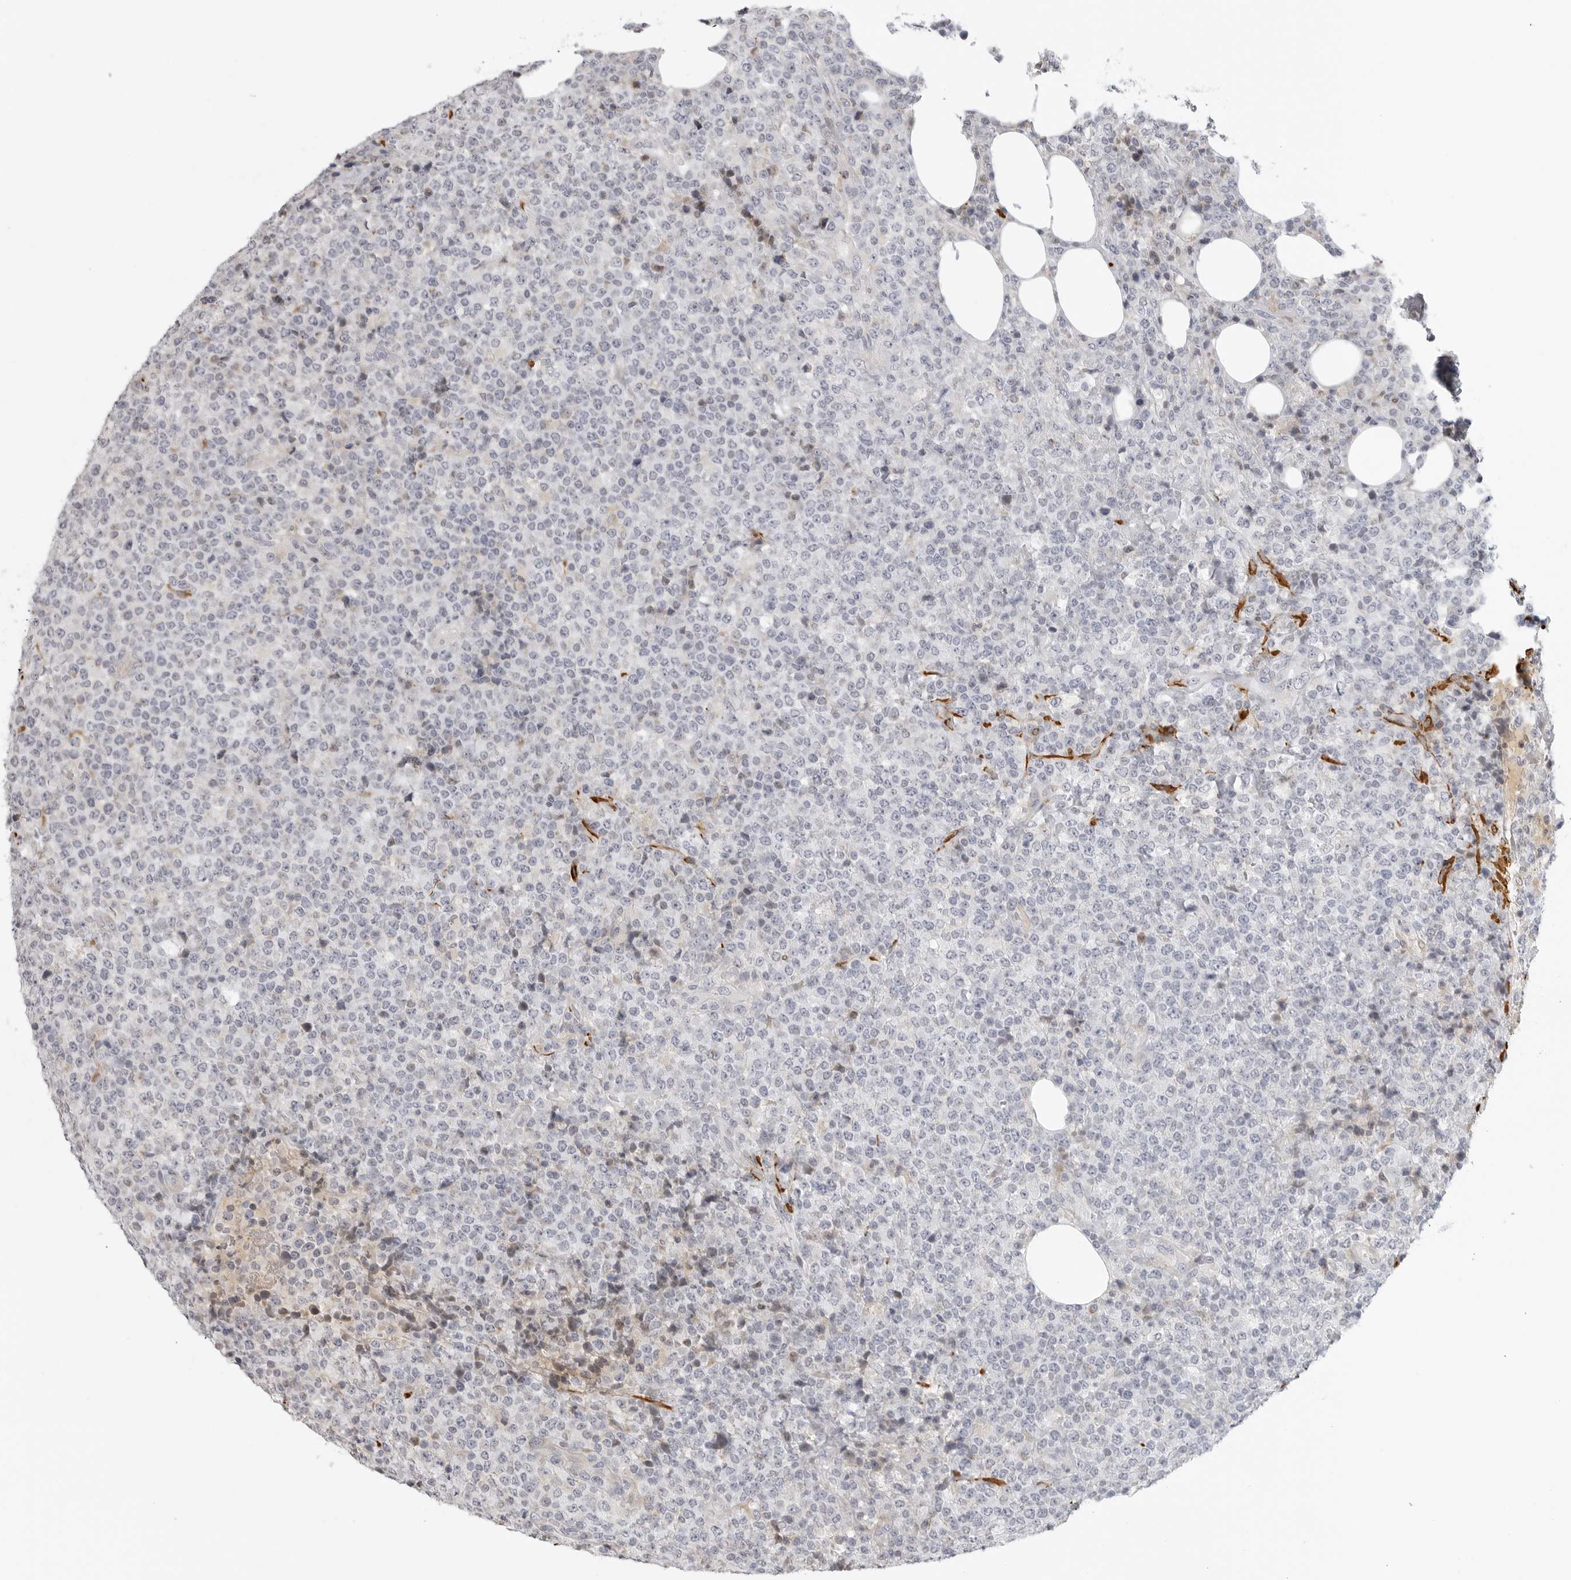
{"staining": {"intensity": "negative", "quantity": "none", "location": "none"}, "tissue": "lymphoma", "cell_type": "Tumor cells", "image_type": "cancer", "snomed": [{"axis": "morphology", "description": "Malignant lymphoma, non-Hodgkin's type, High grade"}, {"axis": "topography", "description": "Lymph node"}], "caption": "Photomicrograph shows no protein positivity in tumor cells of lymphoma tissue.", "gene": "MAP7D1", "patient": {"sex": "male", "age": 13}}